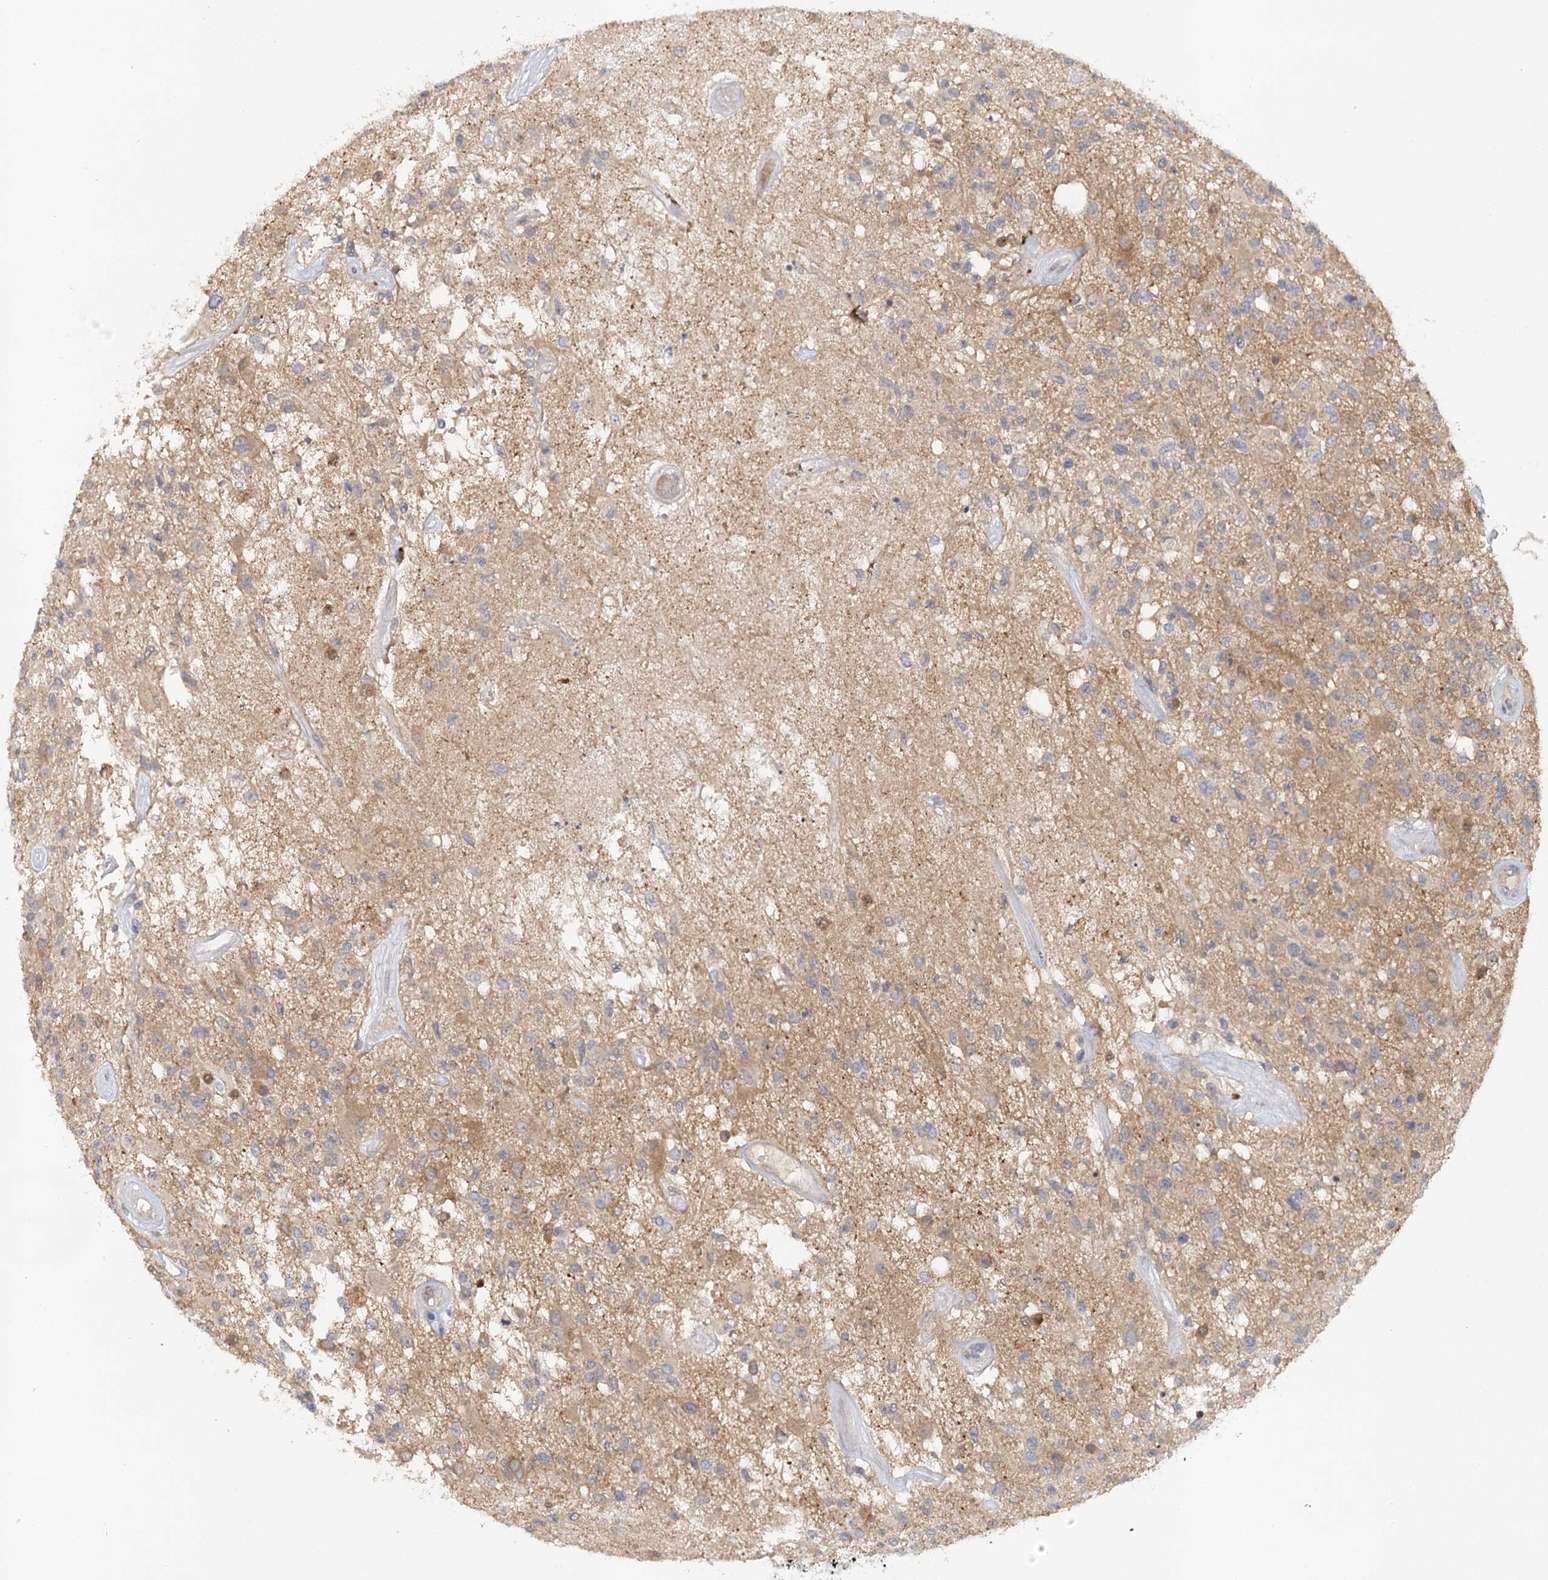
{"staining": {"intensity": "negative", "quantity": "none", "location": "none"}, "tissue": "glioma", "cell_type": "Tumor cells", "image_type": "cancer", "snomed": [{"axis": "morphology", "description": "Glioma, malignant, High grade"}, {"axis": "morphology", "description": "Glioblastoma, NOS"}, {"axis": "topography", "description": "Brain"}], "caption": "The micrograph displays no significant staining in tumor cells of glioma.", "gene": "SLC41A2", "patient": {"sex": "male", "age": 60}}